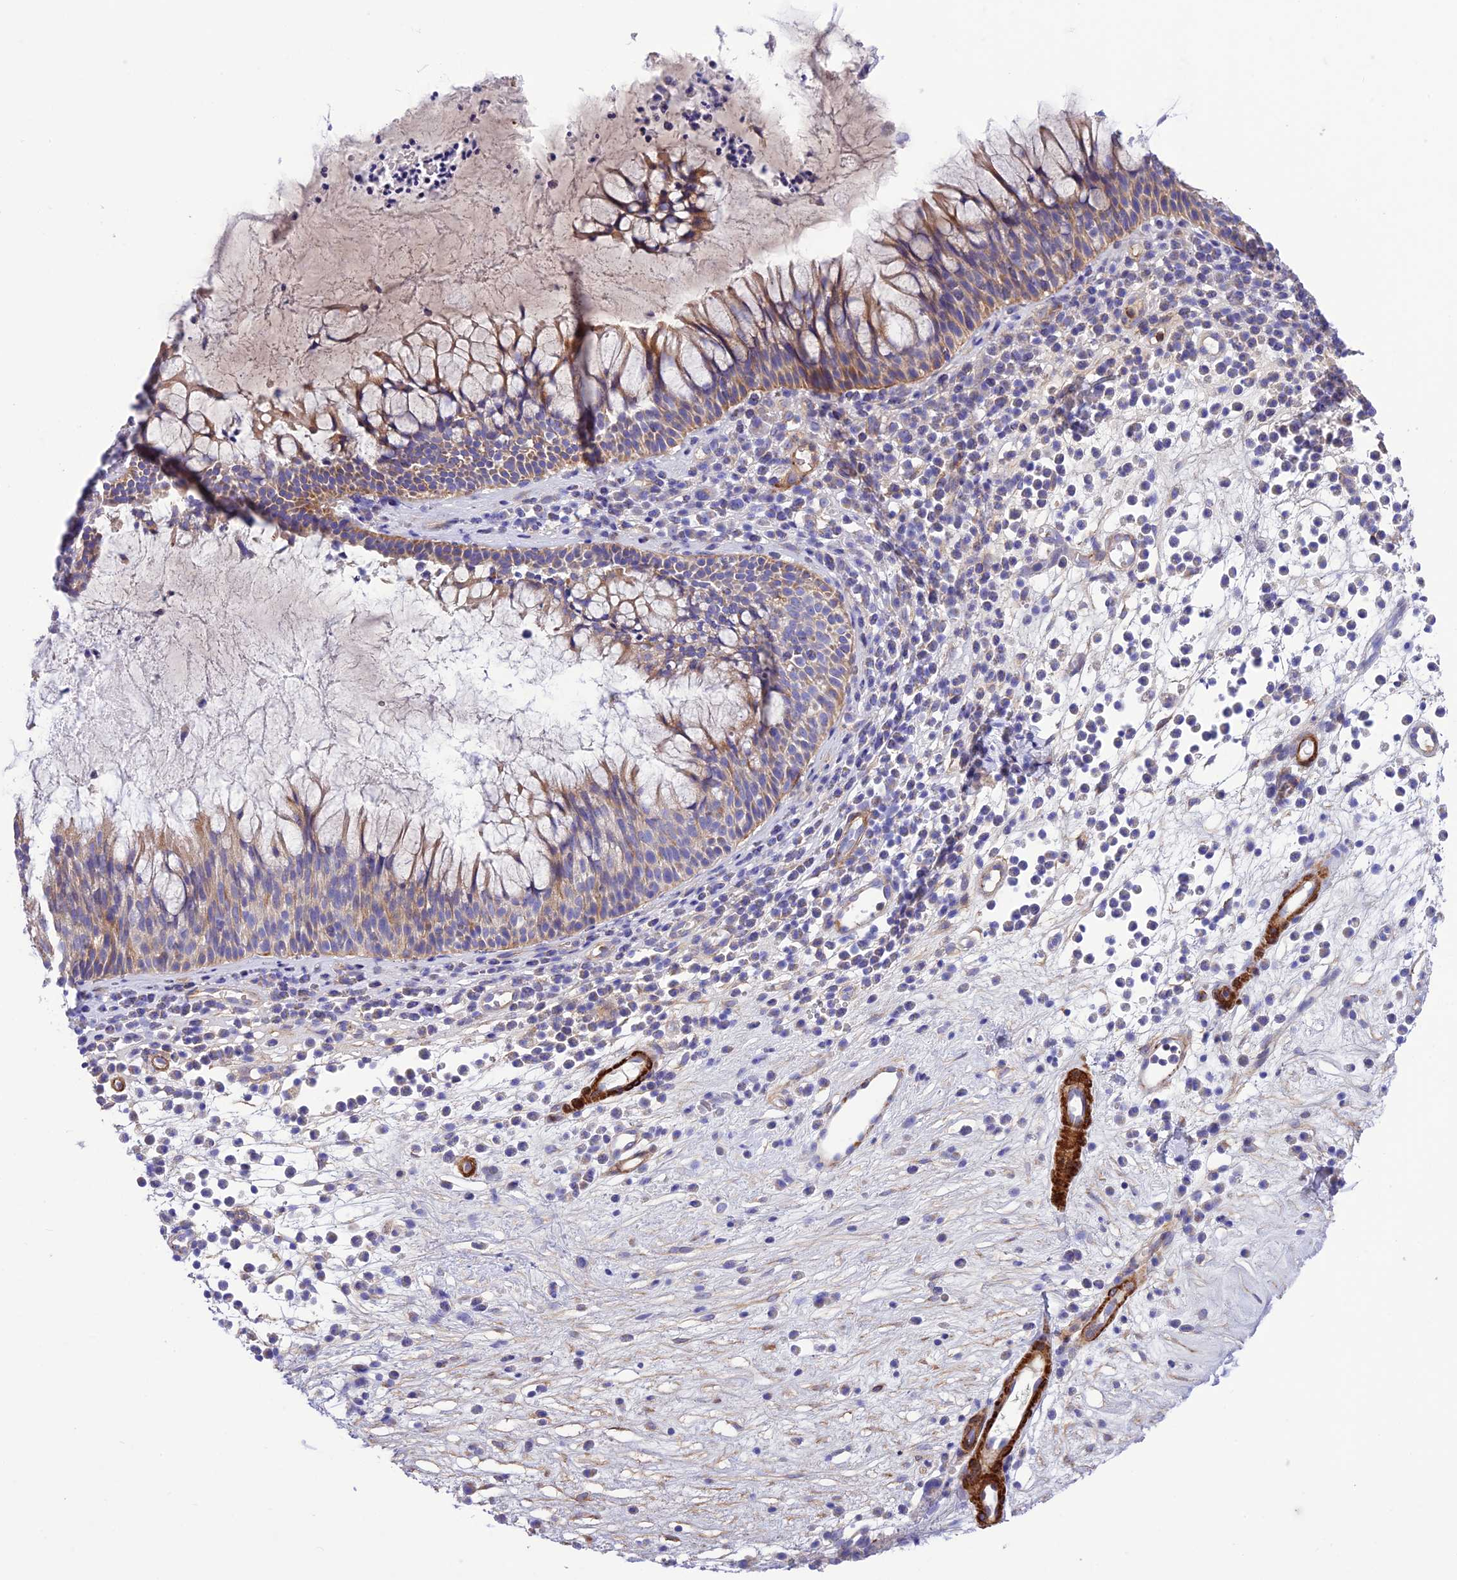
{"staining": {"intensity": "moderate", "quantity": ">75%", "location": "cytoplasmic/membranous"}, "tissue": "nasopharynx", "cell_type": "Respiratory epithelial cells", "image_type": "normal", "snomed": [{"axis": "morphology", "description": "Normal tissue, NOS"}, {"axis": "morphology", "description": "Inflammation, NOS"}, {"axis": "topography", "description": "Nasopharynx"}], "caption": "Immunohistochemical staining of unremarkable human nasopharynx reveals medium levels of moderate cytoplasmic/membranous staining in about >75% of respiratory epithelial cells. Using DAB (3,3'-diaminobenzidine) (brown) and hematoxylin (blue) stains, captured at high magnification using brightfield microscopy.", "gene": "FRA10AC1", "patient": {"sex": "male", "age": 70}}